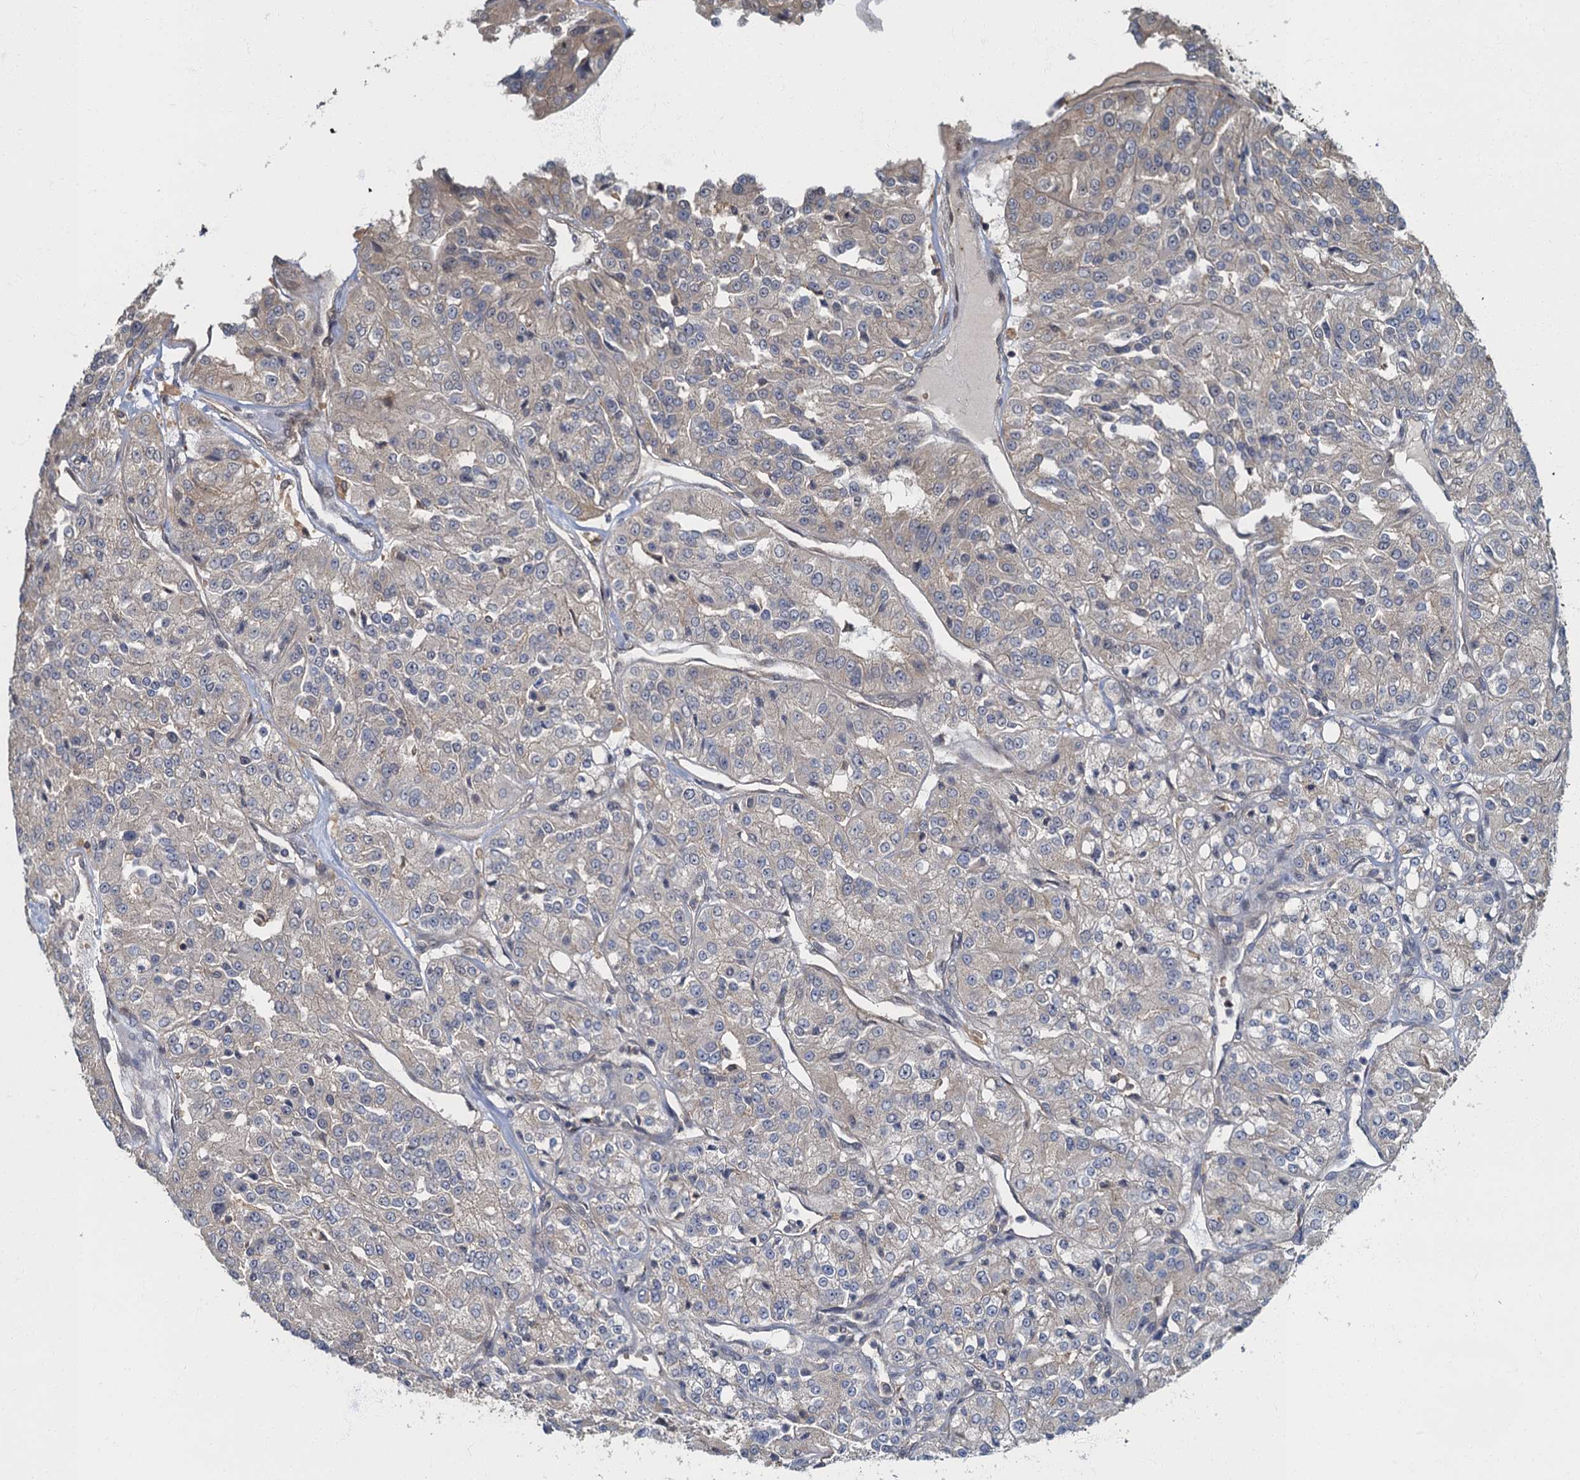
{"staining": {"intensity": "weak", "quantity": "25%-75%", "location": "cytoplasmic/membranous"}, "tissue": "renal cancer", "cell_type": "Tumor cells", "image_type": "cancer", "snomed": [{"axis": "morphology", "description": "Adenocarcinoma, NOS"}, {"axis": "topography", "description": "Kidney"}], "caption": "Protein analysis of renal cancer tissue reveals weak cytoplasmic/membranous expression in approximately 25%-75% of tumor cells.", "gene": "TBCK", "patient": {"sex": "female", "age": 63}}